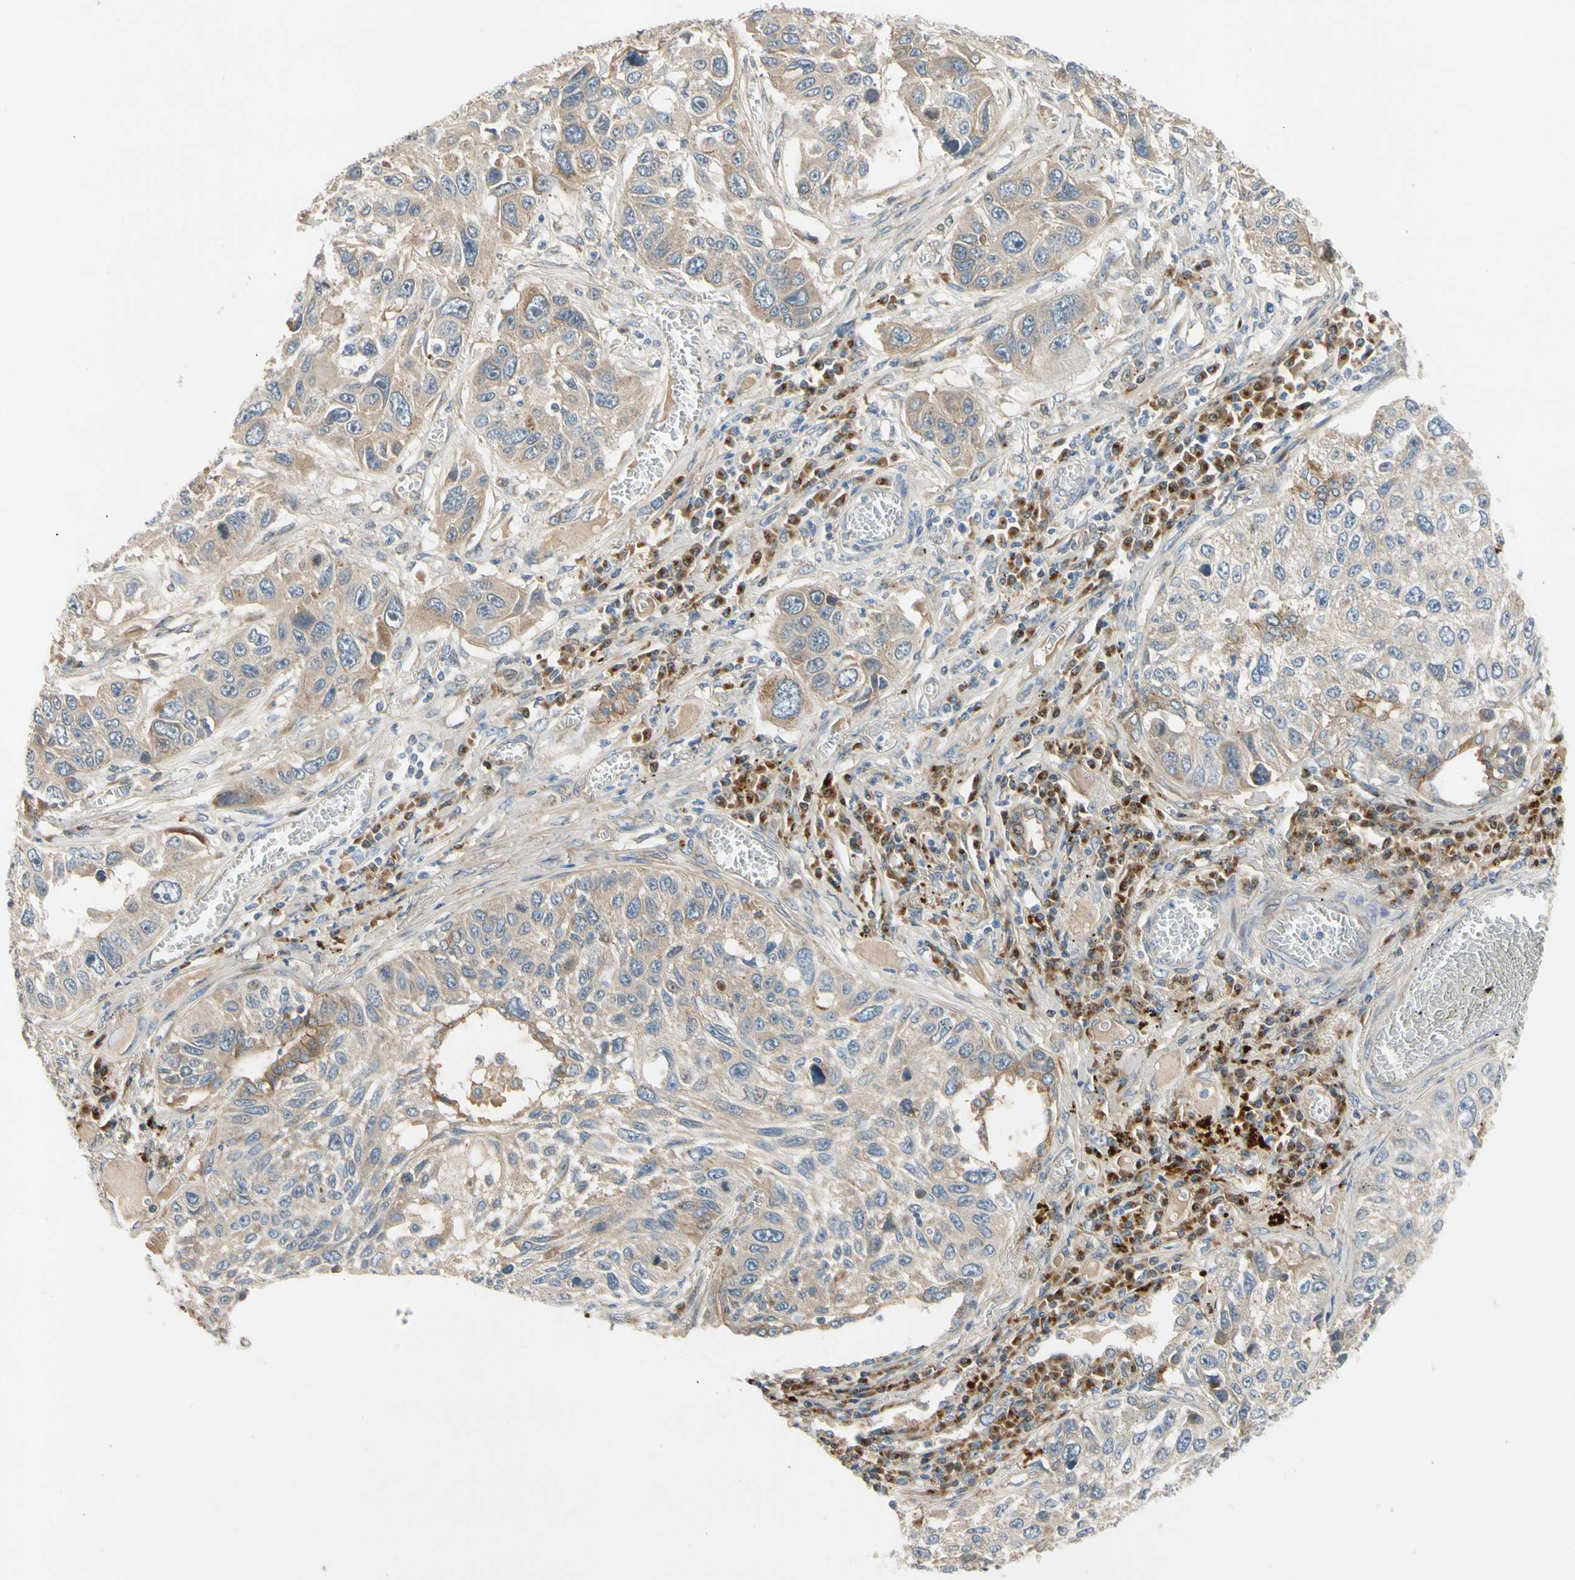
{"staining": {"intensity": "weak", "quantity": ">75%", "location": "cytoplasmic/membranous"}, "tissue": "lung cancer", "cell_type": "Tumor cells", "image_type": "cancer", "snomed": [{"axis": "morphology", "description": "Squamous cell carcinoma, NOS"}, {"axis": "topography", "description": "Lung"}], "caption": "Lung cancer (squamous cell carcinoma) tissue shows weak cytoplasmic/membranous positivity in approximately >75% of tumor cells Using DAB (3,3'-diaminobenzidine) (brown) and hematoxylin (blue) stains, captured at high magnification using brightfield microscopy.", "gene": "MST1R", "patient": {"sex": "male", "age": 71}}